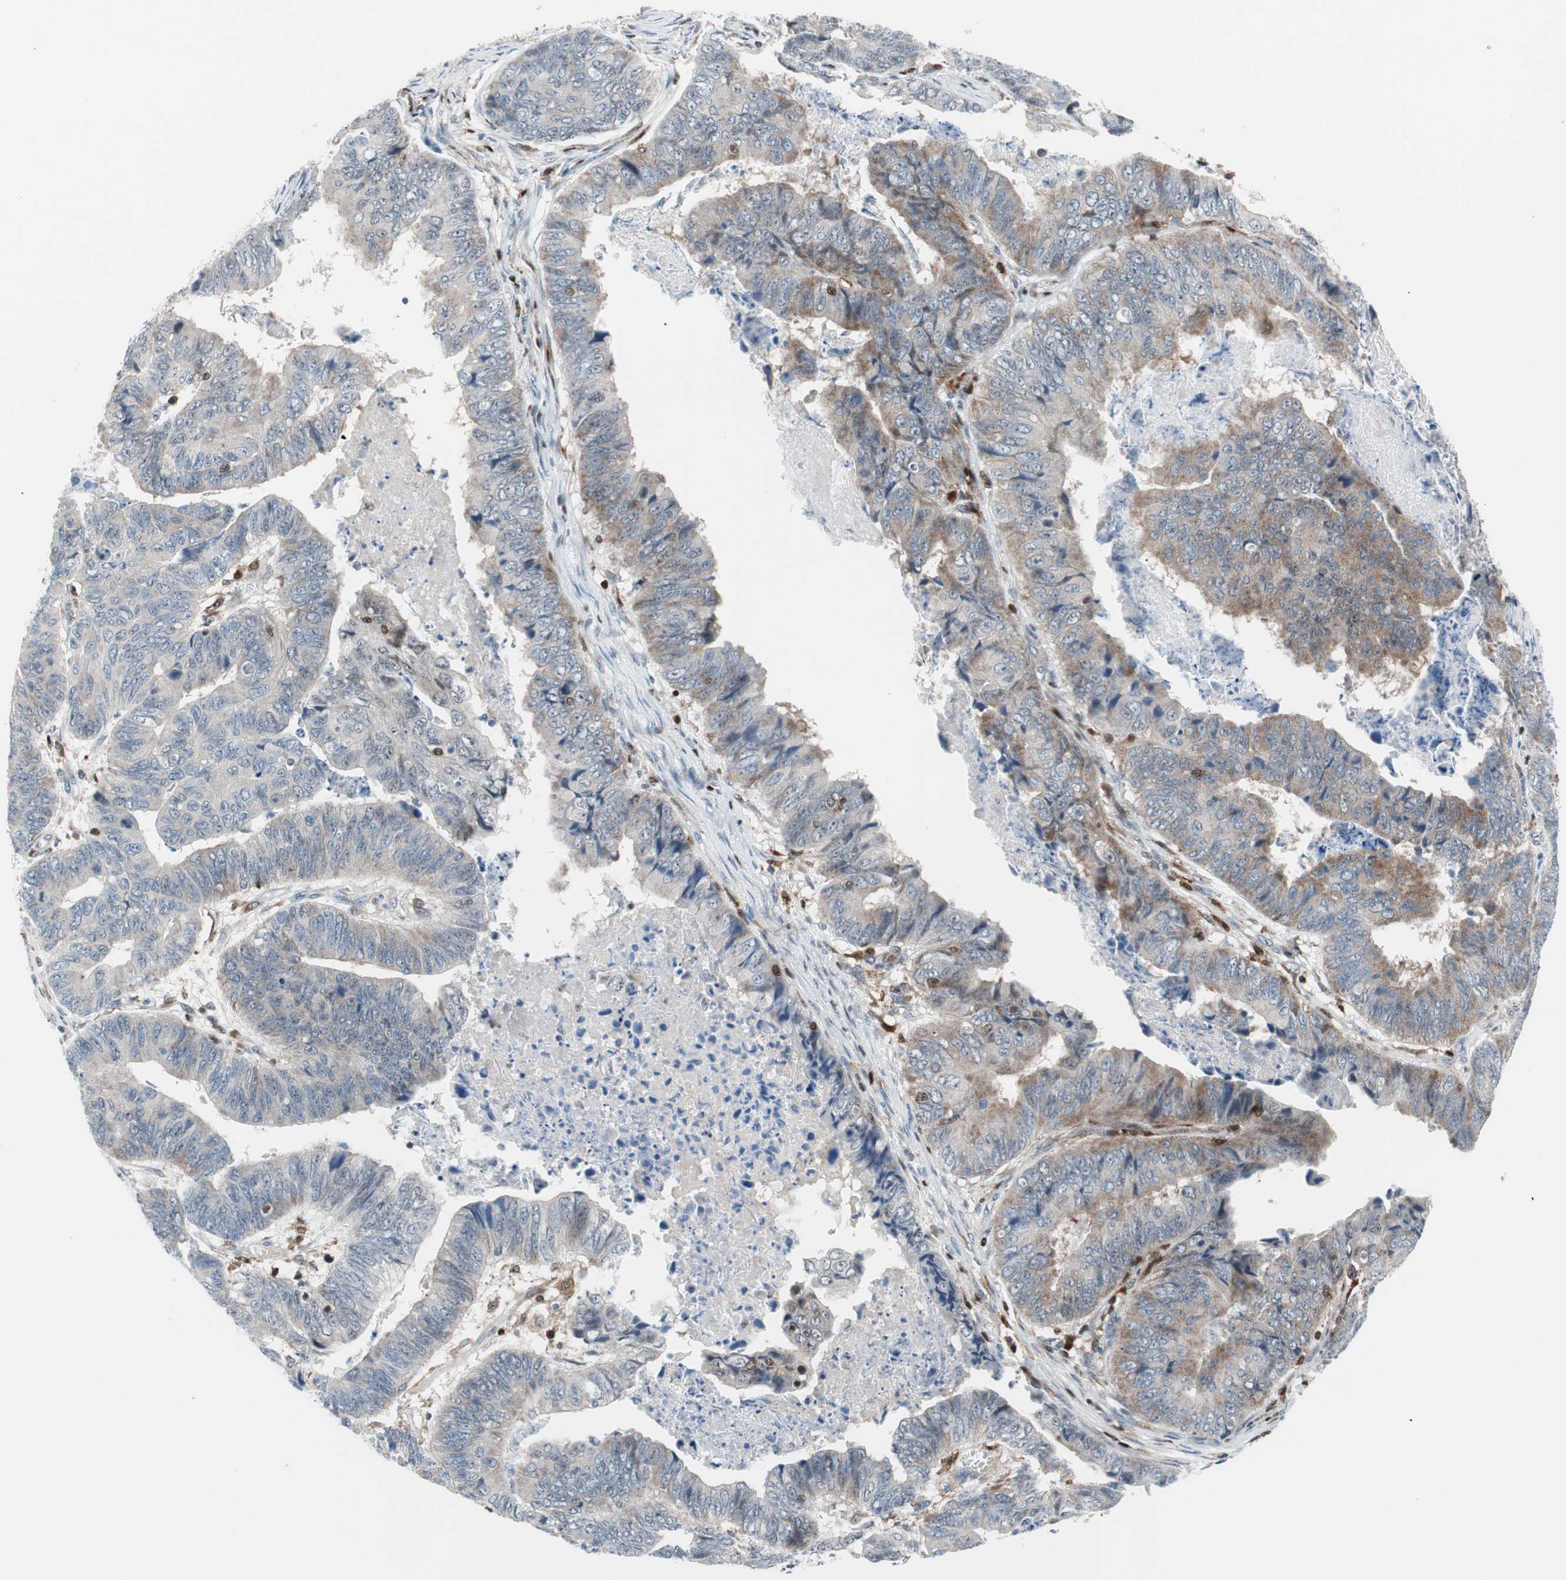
{"staining": {"intensity": "moderate", "quantity": "25%-75%", "location": "cytoplasmic/membranous"}, "tissue": "stomach cancer", "cell_type": "Tumor cells", "image_type": "cancer", "snomed": [{"axis": "morphology", "description": "Adenocarcinoma, NOS"}, {"axis": "topography", "description": "Stomach, lower"}], "caption": "Protein expression analysis of human stomach cancer reveals moderate cytoplasmic/membranous staining in about 25%-75% of tumor cells.", "gene": "RGS10", "patient": {"sex": "male", "age": 77}}